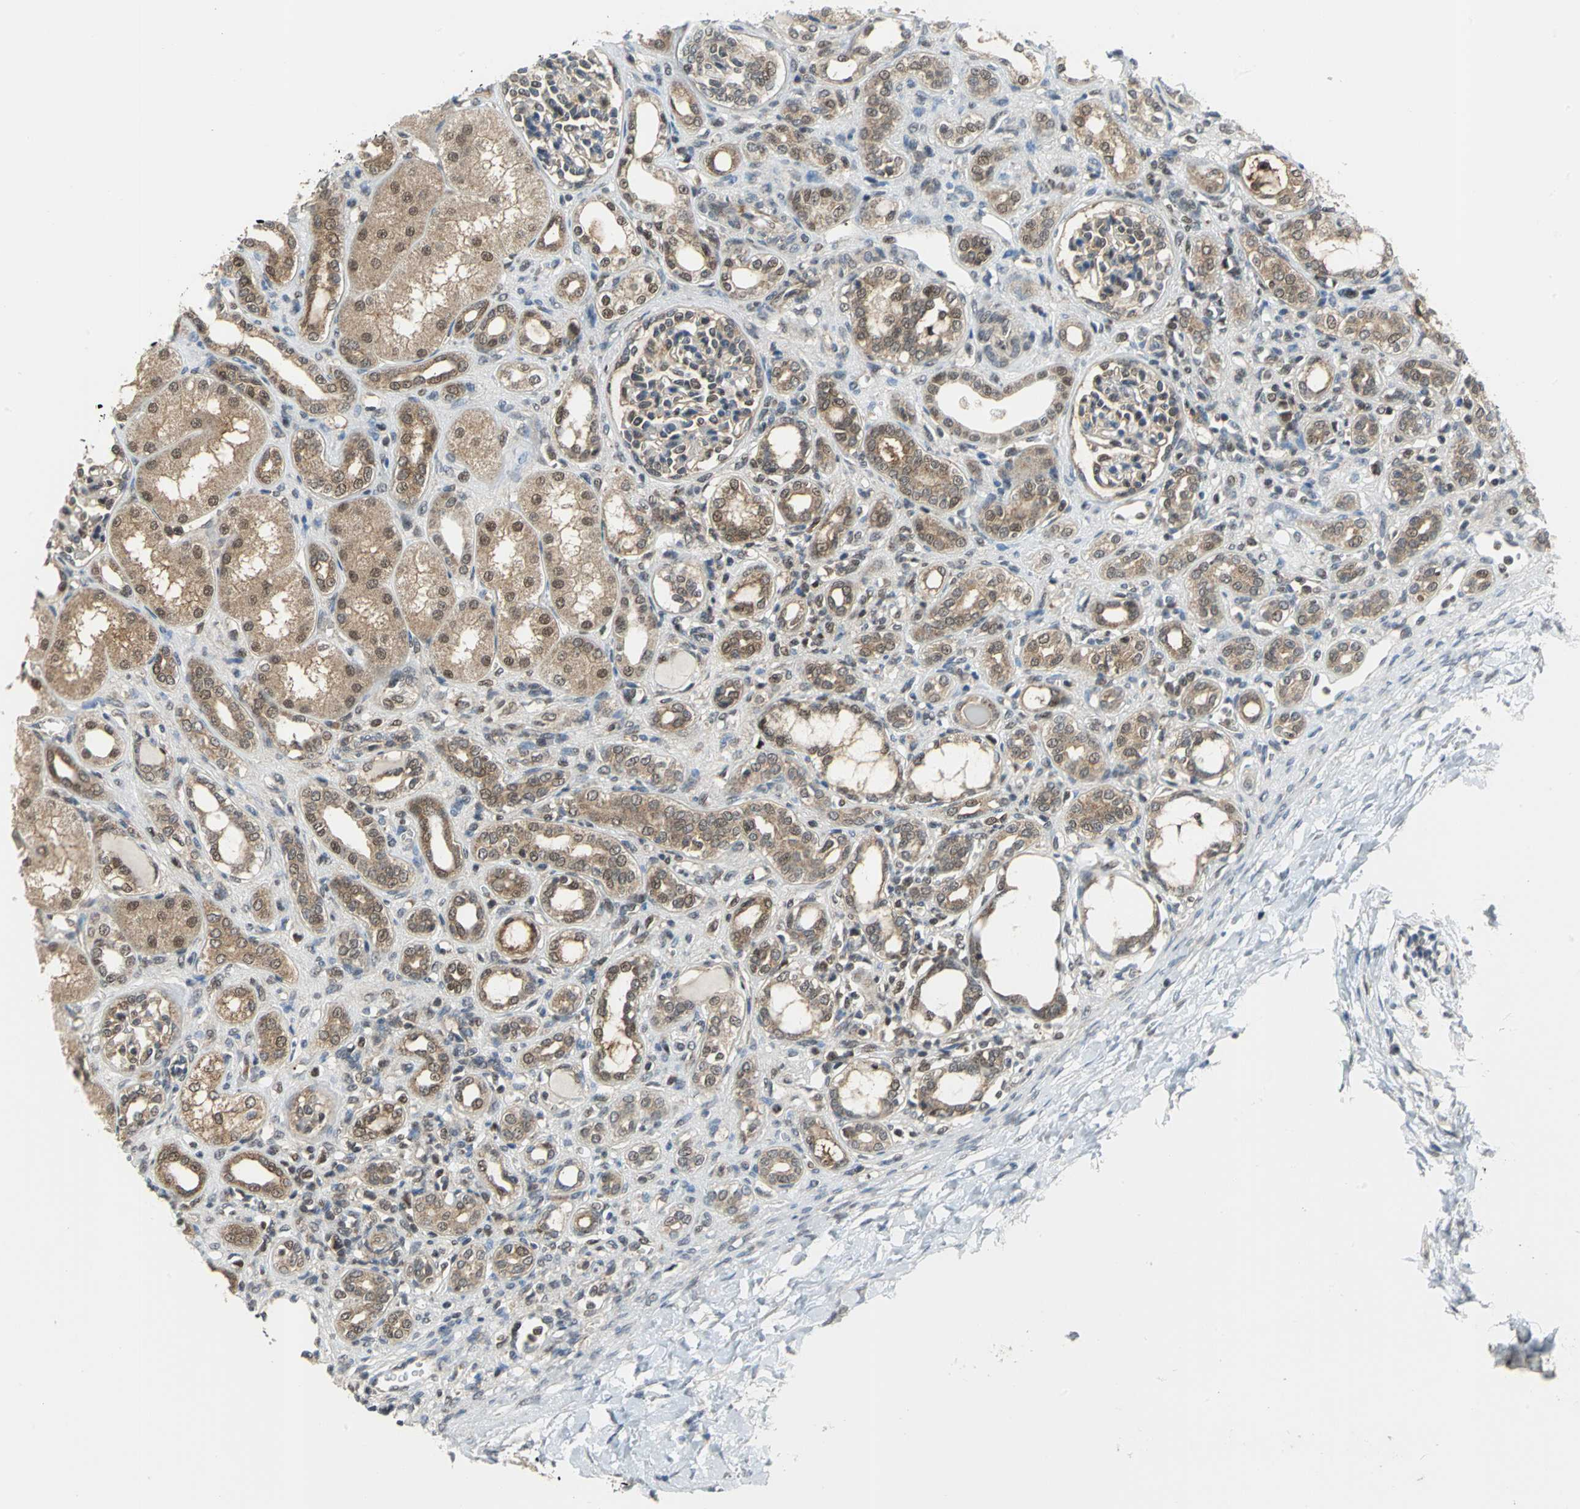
{"staining": {"intensity": "weak", "quantity": "<25%", "location": "nuclear"}, "tissue": "kidney", "cell_type": "Cells in glomeruli", "image_type": "normal", "snomed": [{"axis": "morphology", "description": "Normal tissue, NOS"}, {"axis": "topography", "description": "Kidney"}], "caption": "DAB (3,3'-diaminobenzidine) immunohistochemical staining of unremarkable kidney reveals no significant staining in cells in glomeruli. (DAB (3,3'-diaminobenzidine) immunohistochemistry (IHC), high magnification).", "gene": "PSMA4", "patient": {"sex": "male", "age": 7}}